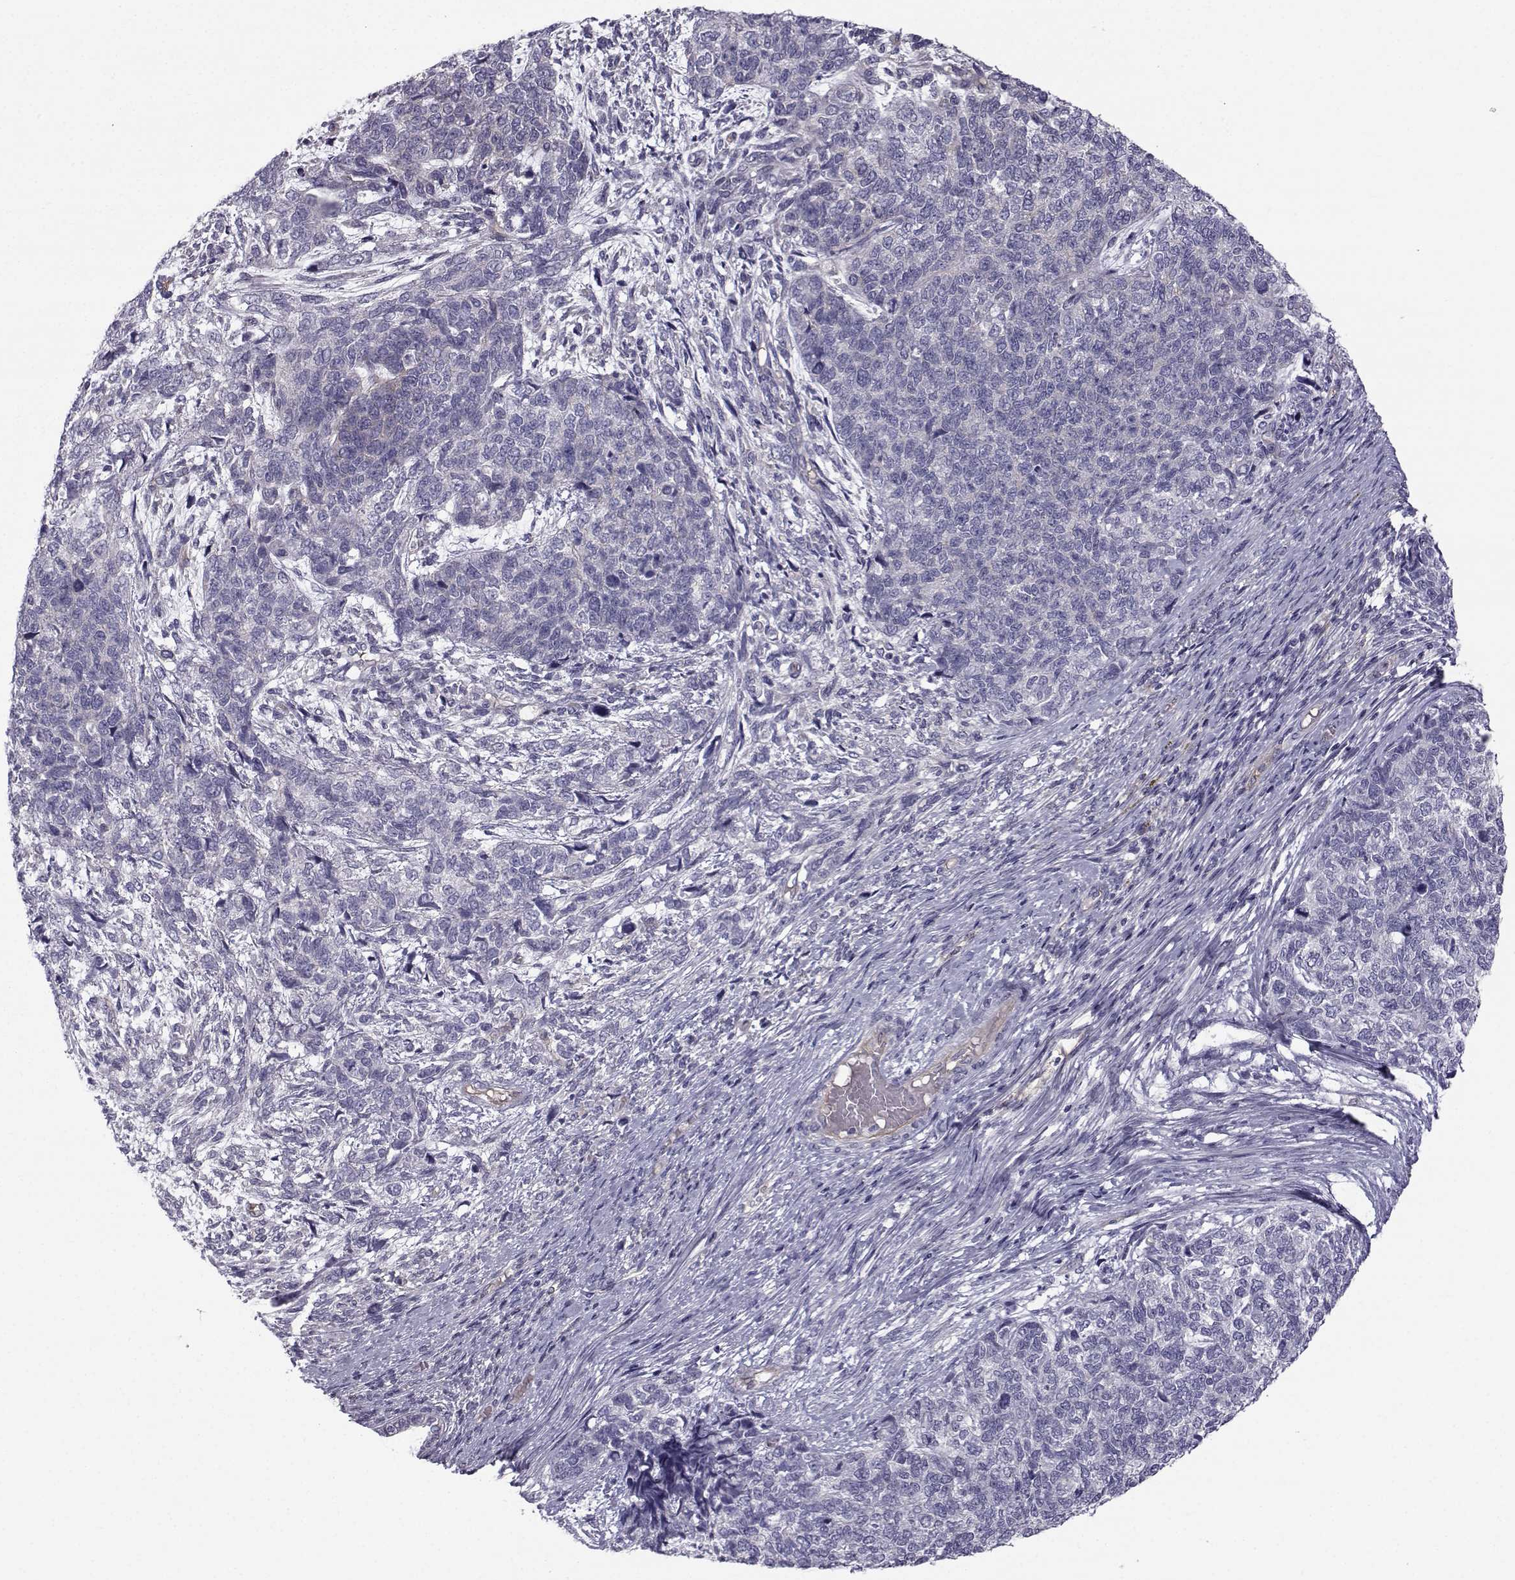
{"staining": {"intensity": "weak", "quantity": "<25%", "location": "cytoplasmic/membranous"}, "tissue": "cervical cancer", "cell_type": "Tumor cells", "image_type": "cancer", "snomed": [{"axis": "morphology", "description": "Squamous cell carcinoma, NOS"}, {"axis": "topography", "description": "Cervix"}], "caption": "Cervical cancer was stained to show a protein in brown. There is no significant positivity in tumor cells.", "gene": "QPCT", "patient": {"sex": "female", "age": 63}}